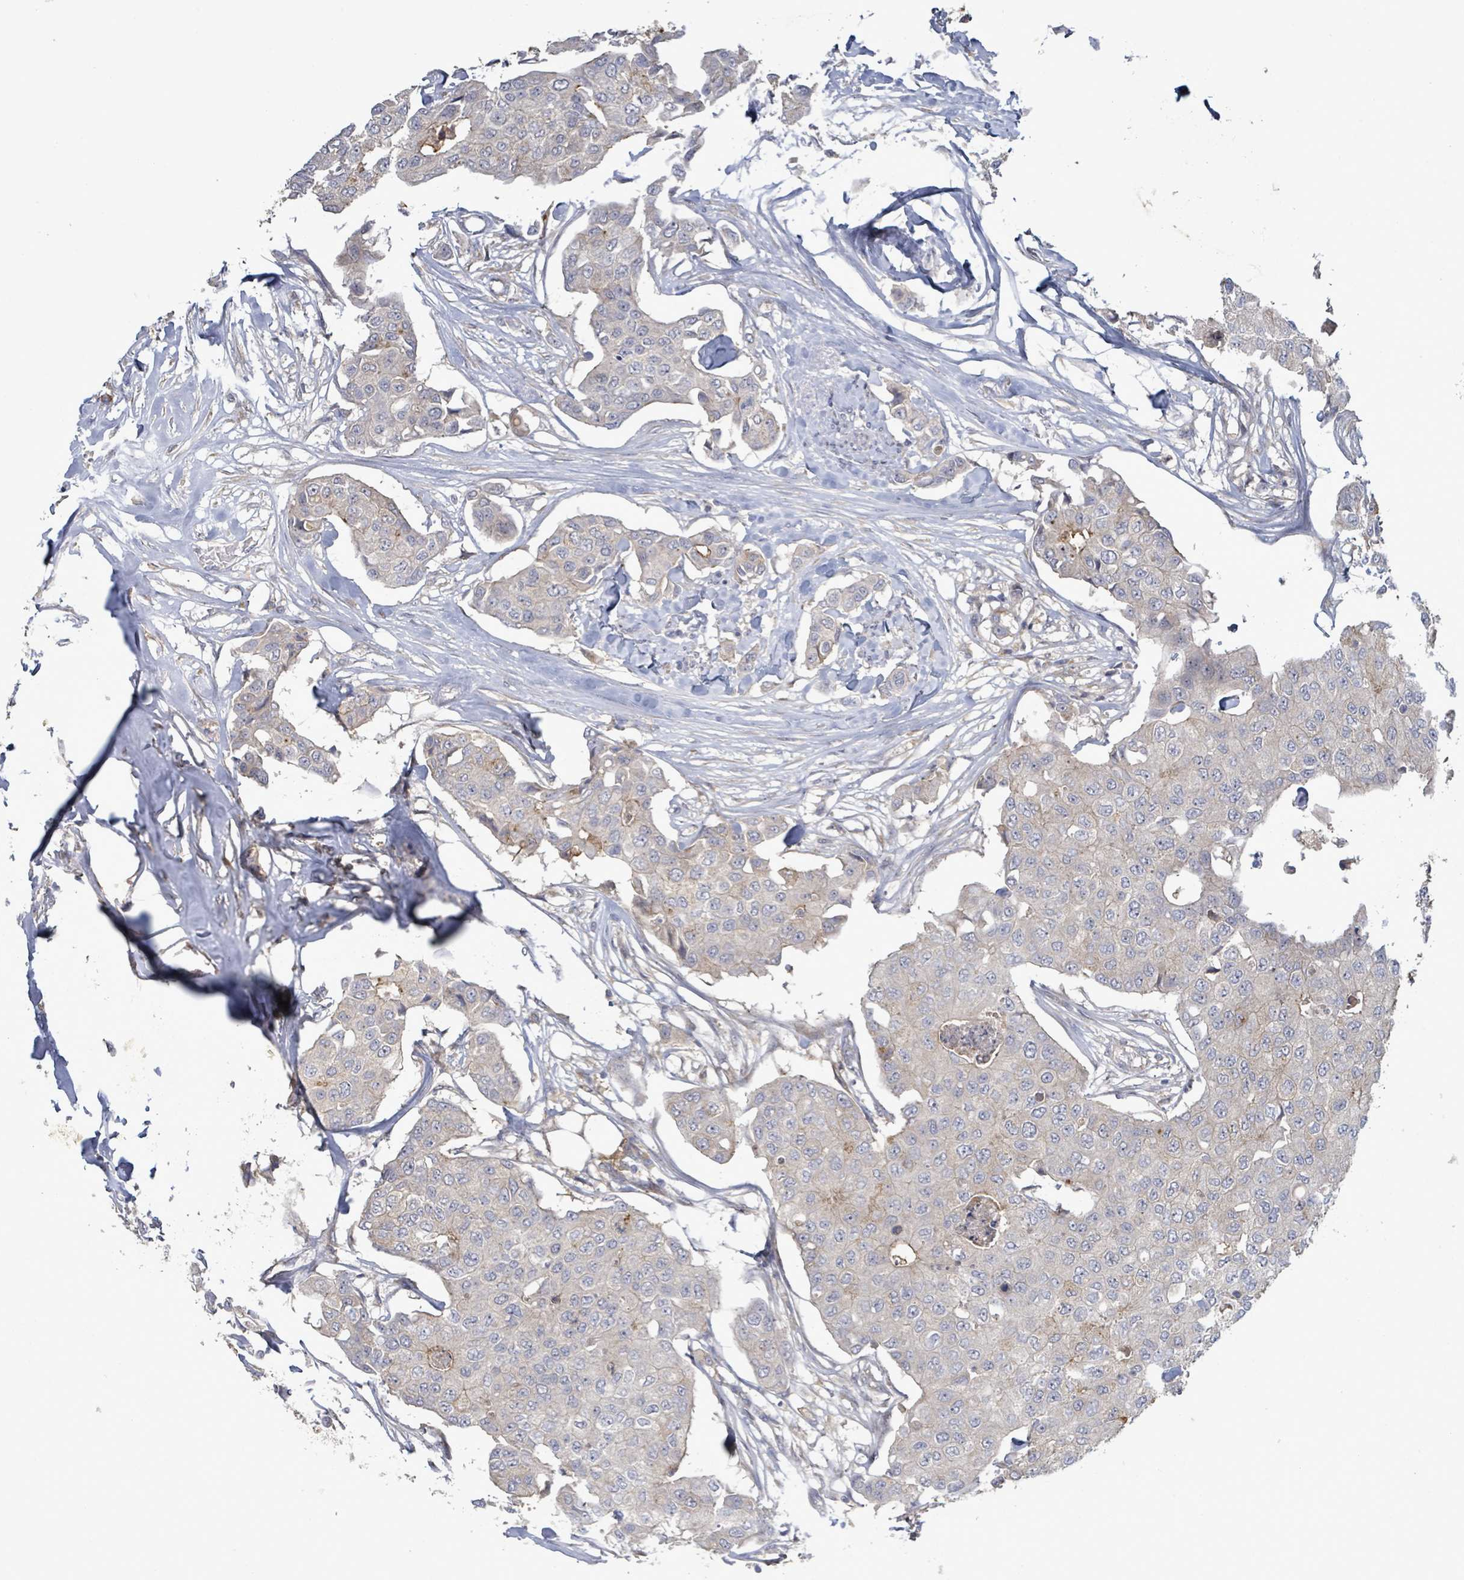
{"staining": {"intensity": "negative", "quantity": "none", "location": "none"}, "tissue": "breast cancer", "cell_type": "Tumor cells", "image_type": "cancer", "snomed": [{"axis": "morphology", "description": "Duct carcinoma"}, {"axis": "topography", "description": "Breast"}, {"axis": "topography", "description": "Lymph node"}], "caption": "A photomicrograph of human invasive ductal carcinoma (breast) is negative for staining in tumor cells.", "gene": "SLIT3", "patient": {"sex": "female", "age": 80}}